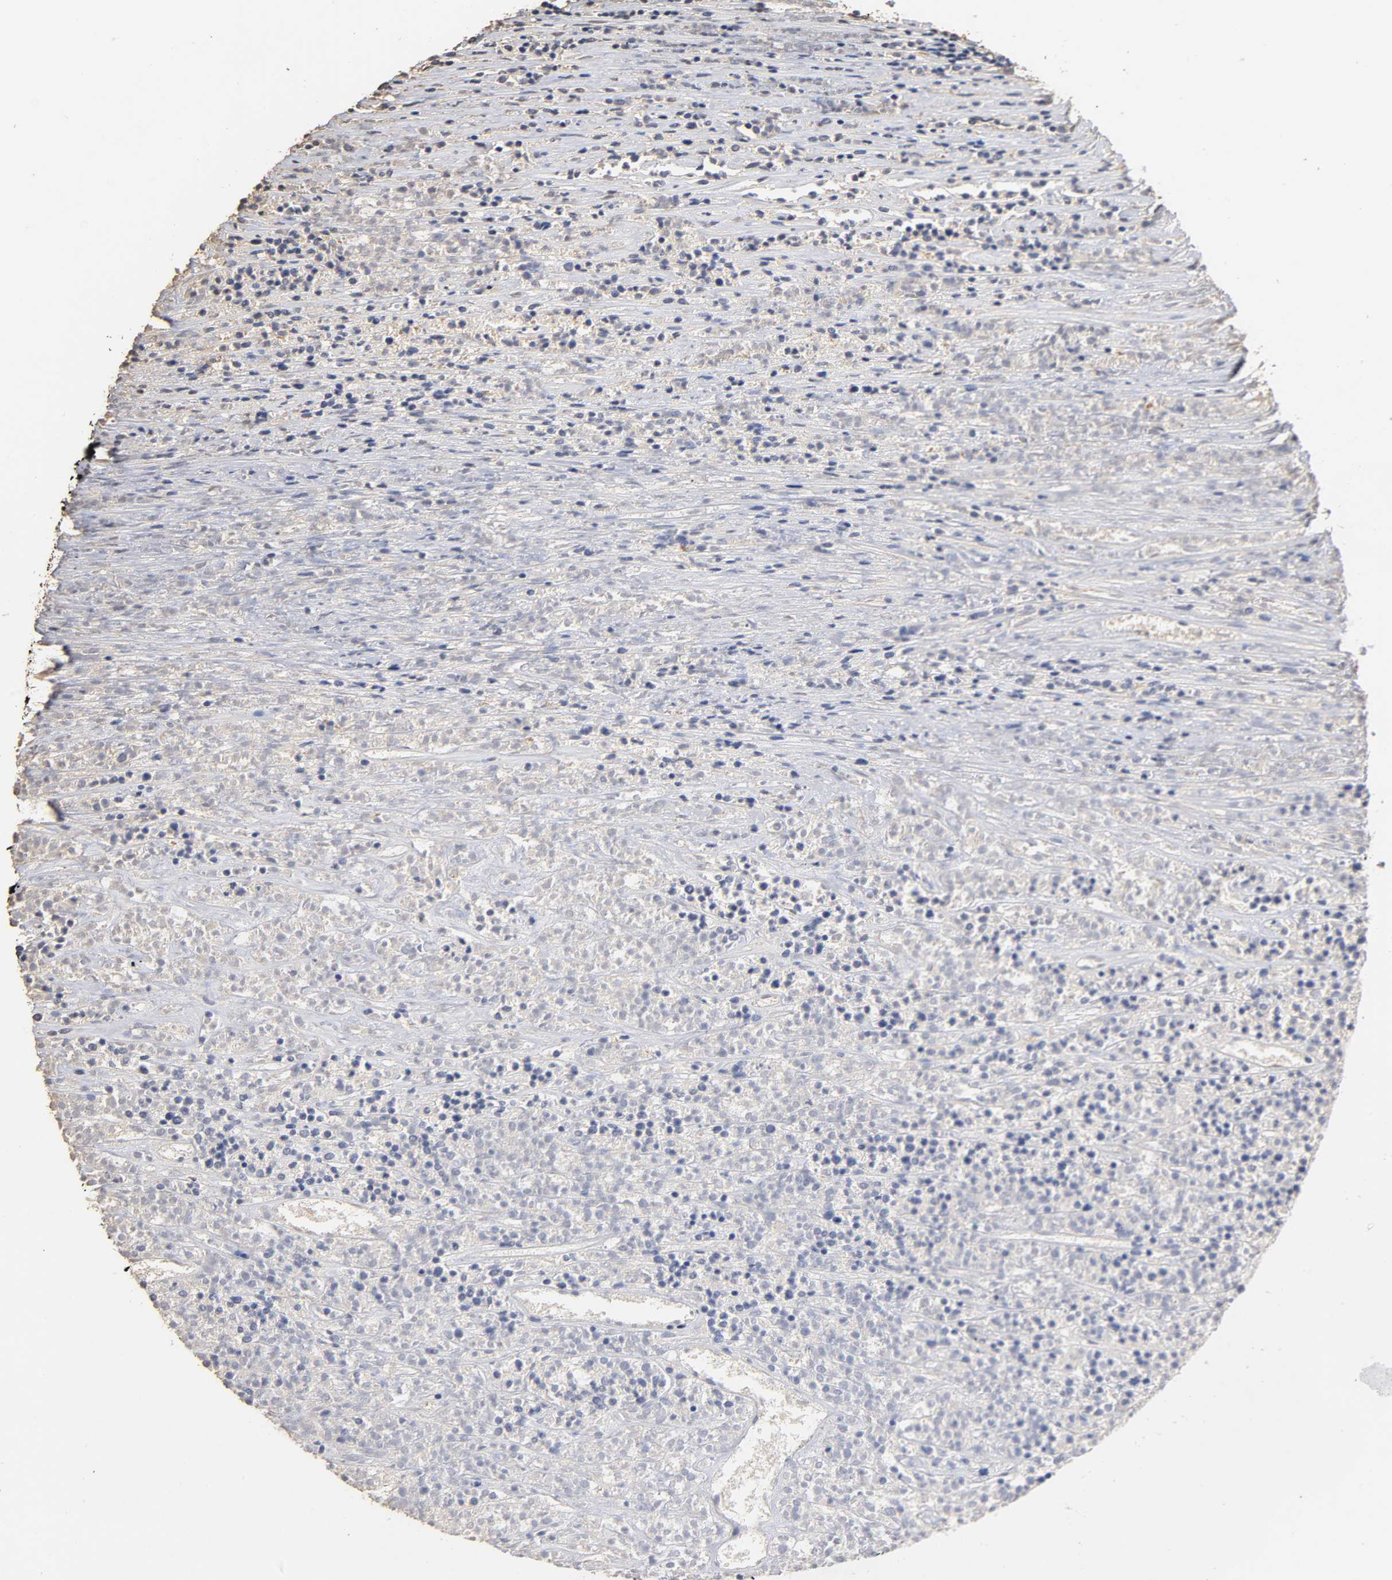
{"staining": {"intensity": "negative", "quantity": "none", "location": "none"}, "tissue": "lymphoma", "cell_type": "Tumor cells", "image_type": "cancer", "snomed": [{"axis": "morphology", "description": "Malignant lymphoma, non-Hodgkin's type, High grade"}, {"axis": "topography", "description": "Lymph node"}], "caption": "IHC image of human lymphoma stained for a protein (brown), which demonstrates no expression in tumor cells.", "gene": "VSIG4", "patient": {"sex": "female", "age": 73}}